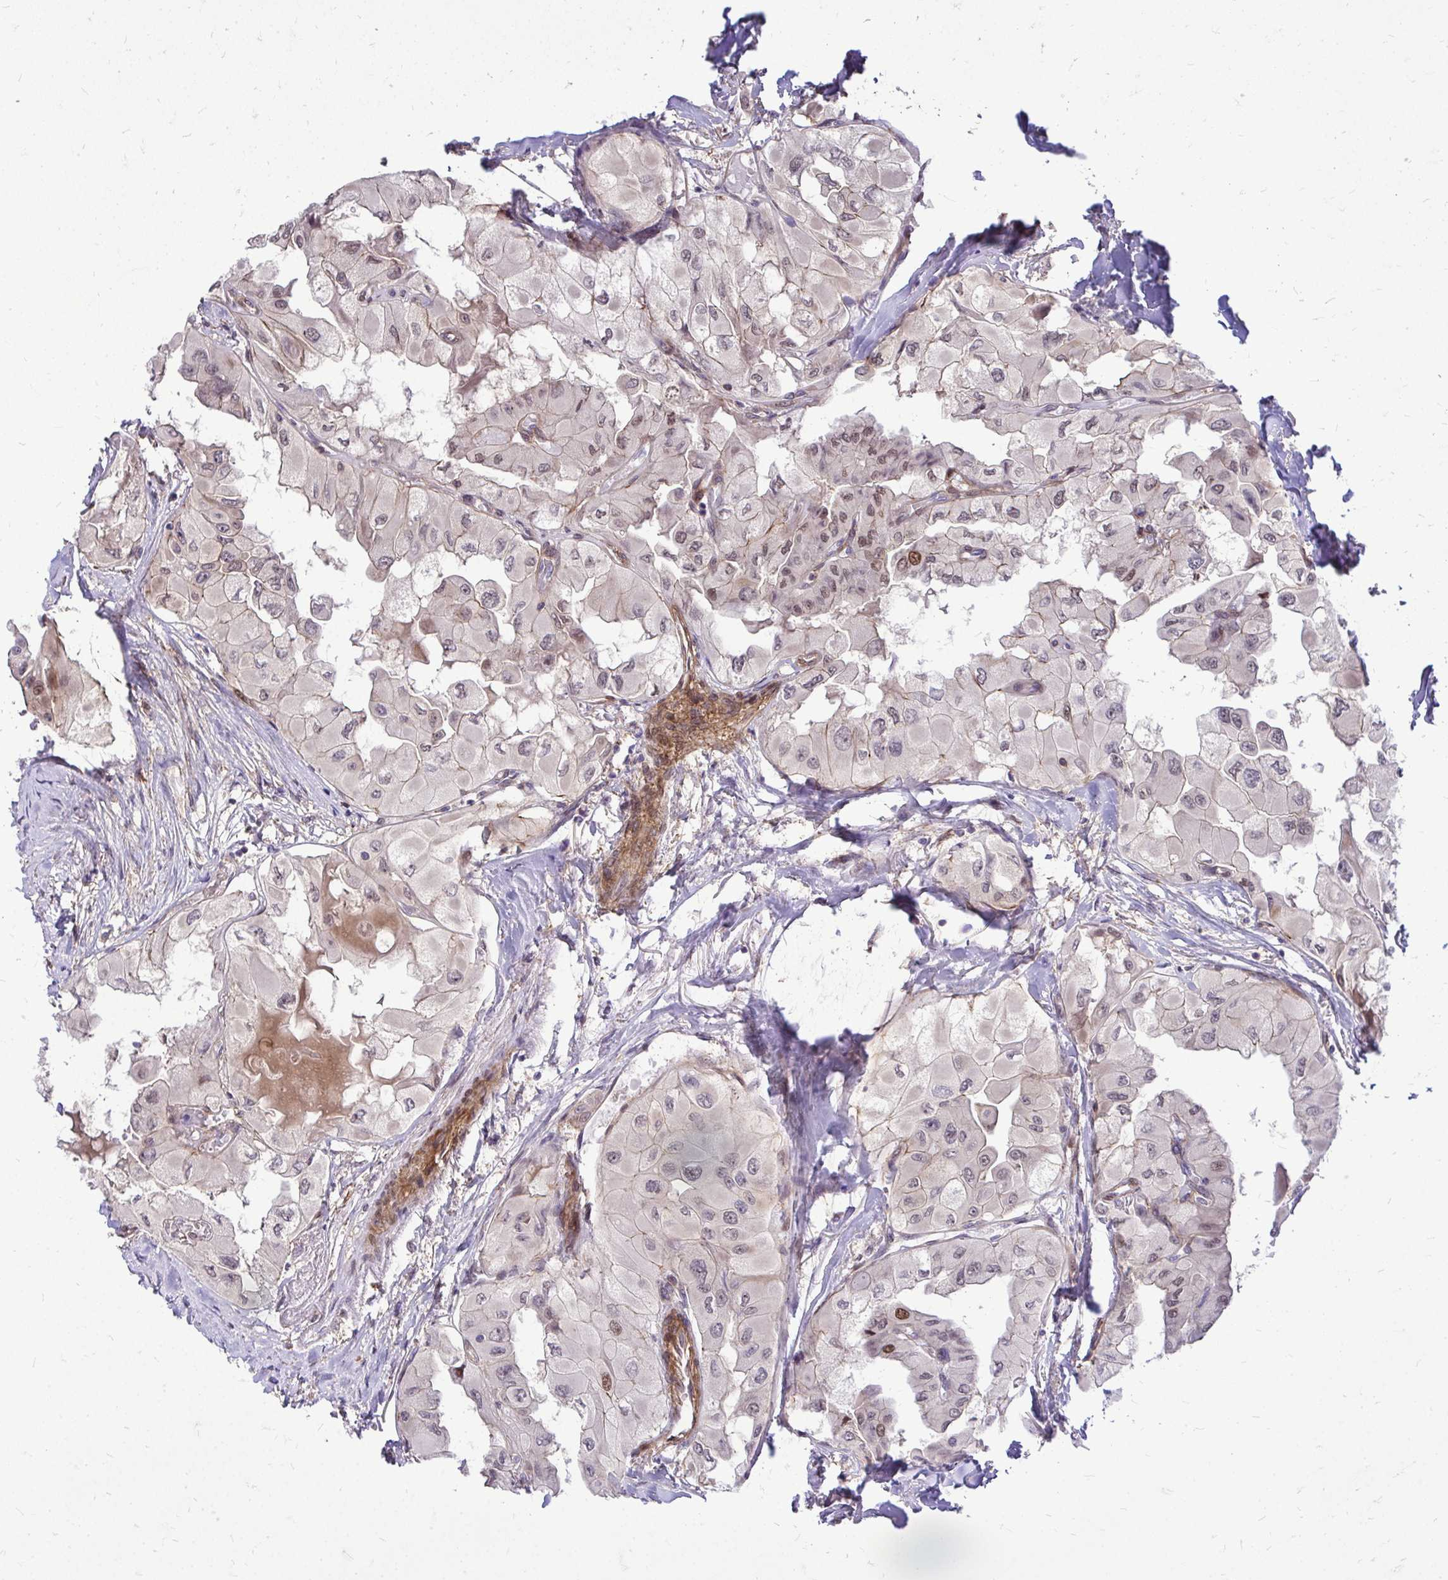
{"staining": {"intensity": "weak", "quantity": "<25%", "location": "nuclear"}, "tissue": "thyroid cancer", "cell_type": "Tumor cells", "image_type": "cancer", "snomed": [{"axis": "morphology", "description": "Normal tissue, NOS"}, {"axis": "morphology", "description": "Papillary adenocarcinoma, NOS"}, {"axis": "topography", "description": "Thyroid gland"}], "caption": "This is an immunohistochemistry micrograph of thyroid cancer. There is no staining in tumor cells.", "gene": "TRIP6", "patient": {"sex": "female", "age": 59}}